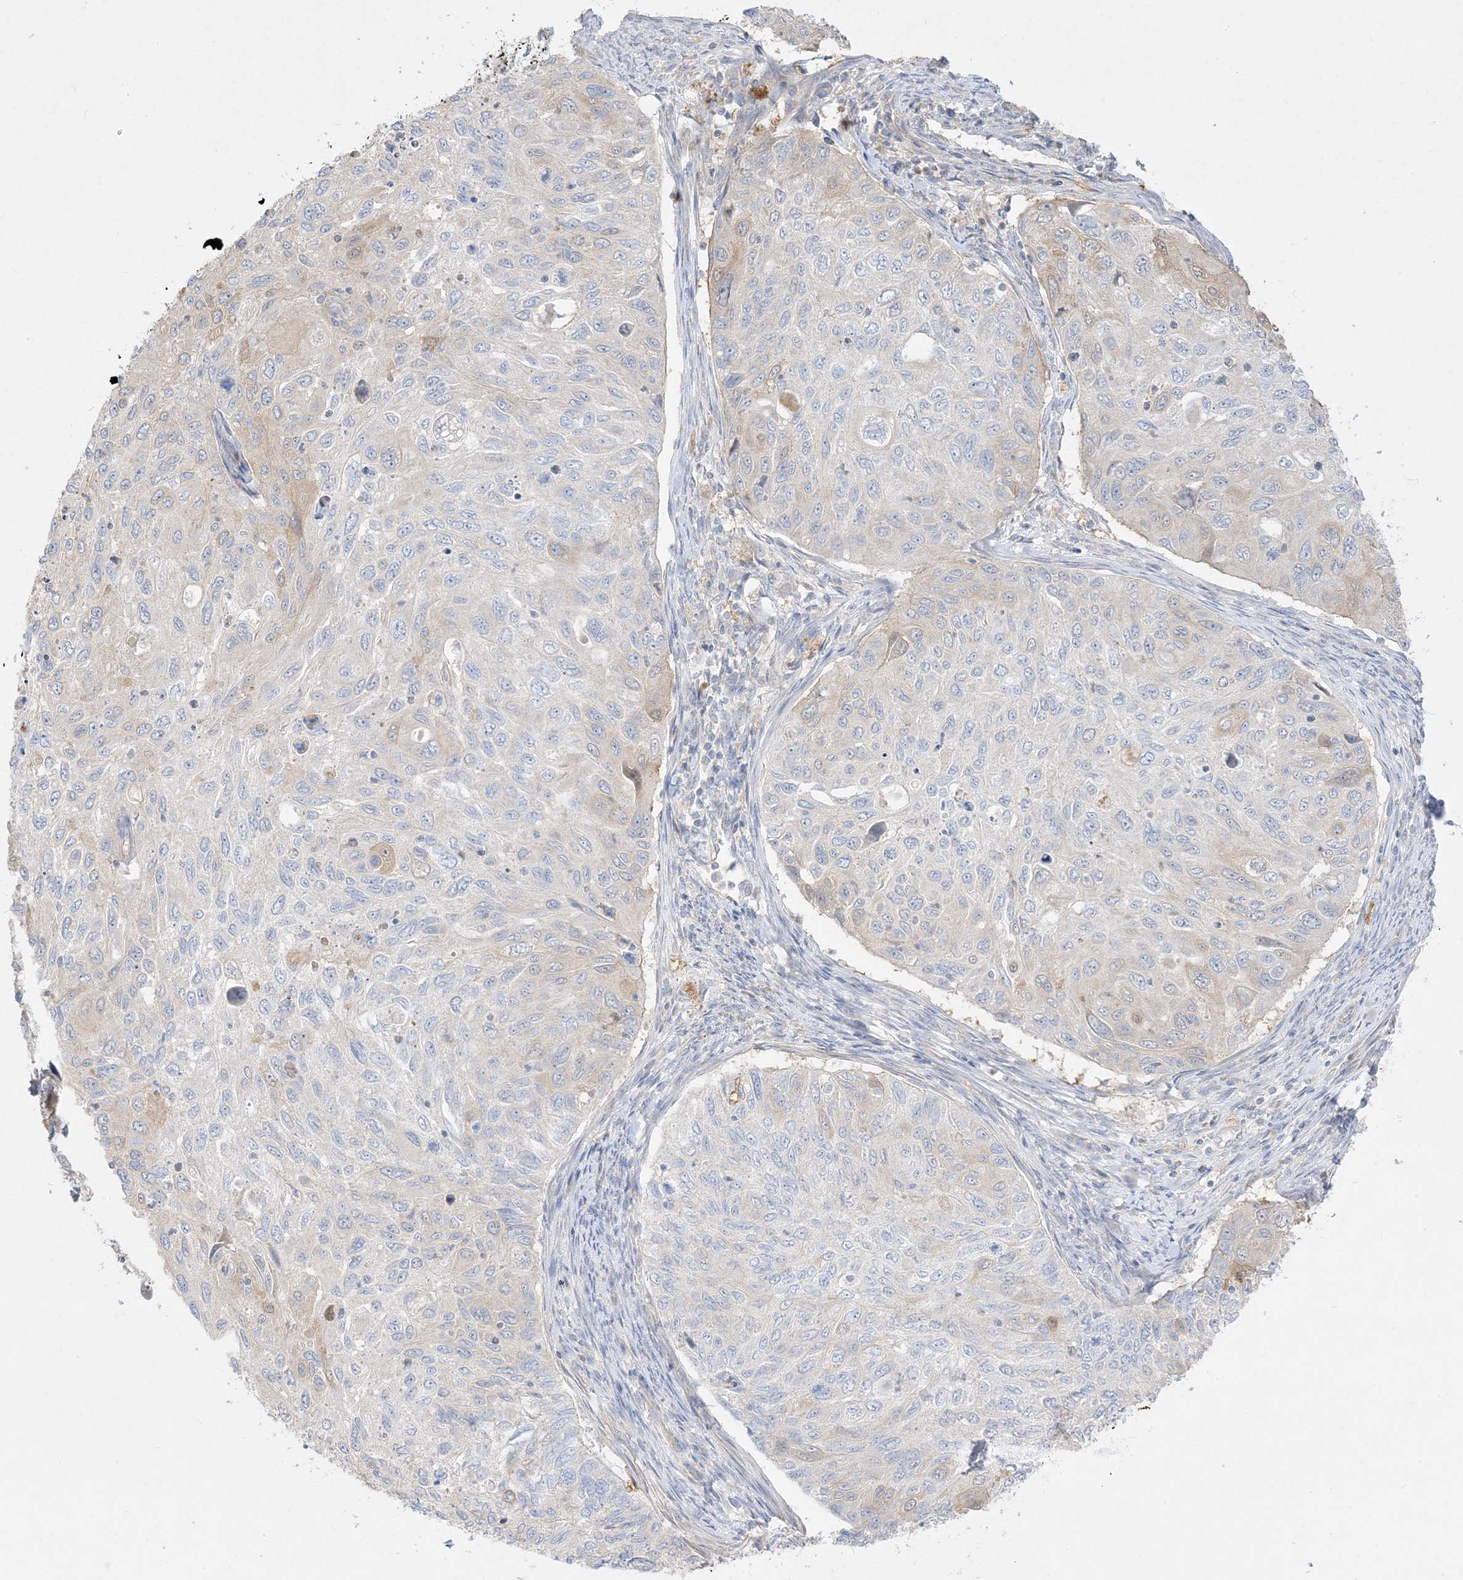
{"staining": {"intensity": "negative", "quantity": "none", "location": "none"}, "tissue": "cervical cancer", "cell_type": "Tumor cells", "image_type": "cancer", "snomed": [{"axis": "morphology", "description": "Squamous cell carcinoma, NOS"}, {"axis": "topography", "description": "Cervix"}], "caption": "Tumor cells are negative for brown protein staining in cervical cancer (squamous cell carcinoma). Nuclei are stained in blue.", "gene": "ARHGEF9", "patient": {"sex": "female", "age": 70}}